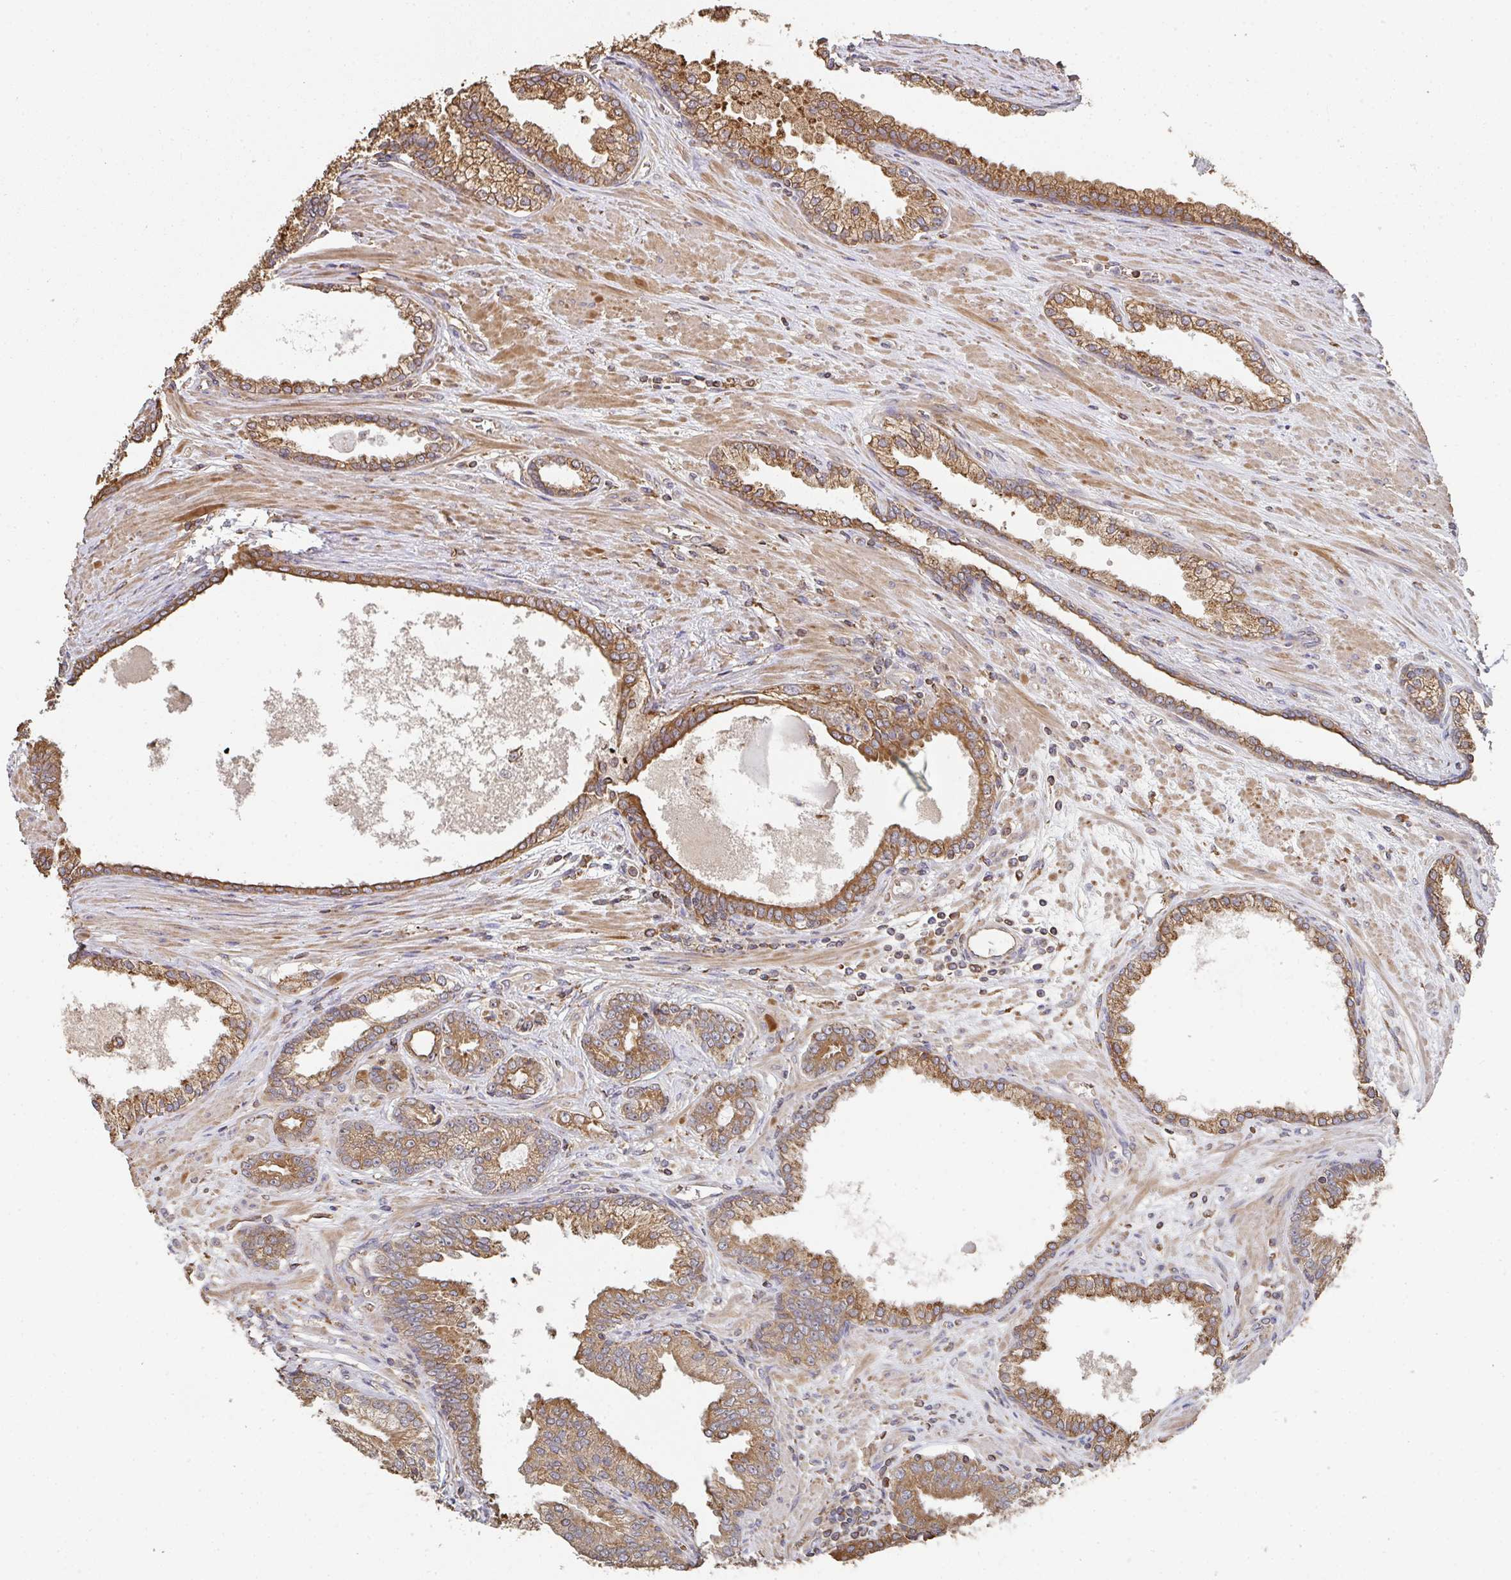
{"staining": {"intensity": "moderate", "quantity": ">75%", "location": "cytoplasmic/membranous"}, "tissue": "prostate cancer", "cell_type": "Tumor cells", "image_type": "cancer", "snomed": [{"axis": "morphology", "description": "Adenocarcinoma, Low grade"}, {"axis": "topography", "description": "Prostate"}], "caption": "About >75% of tumor cells in human prostate cancer exhibit moderate cytoplasmic/membranous protein staining as visualized by brown immunohistochemical staining.", "gene": "POLG", "patient": {"sex": "male", "age": 61}}